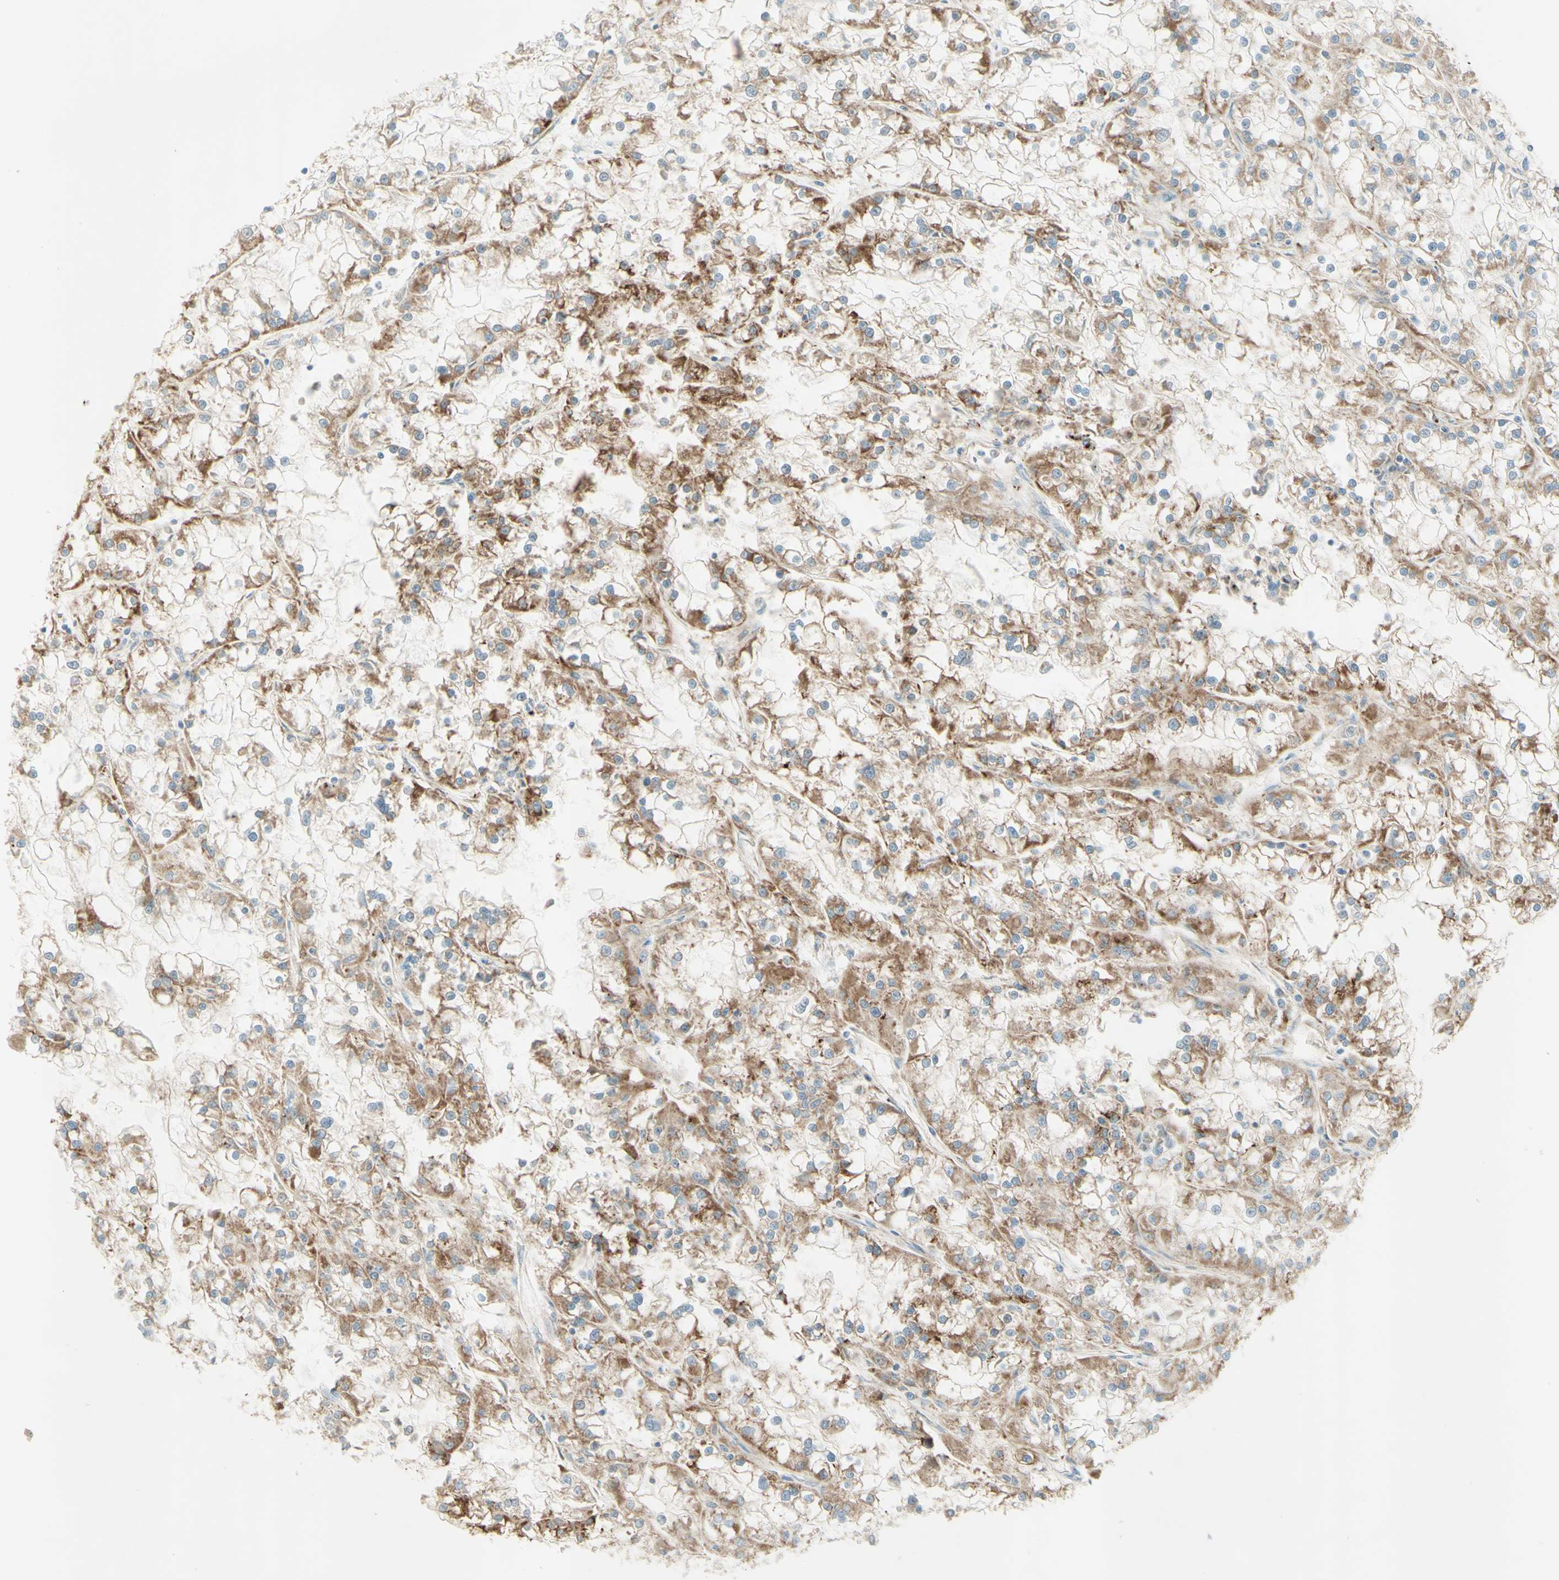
{"staining": {"intensity": "weak", "quantity": "25%-75%", "location": "cytoplasmic/membranous"}, "tissue": "renal cancer", "cell_type": "Tumor cells", "image_type": "cancer", "snomed": [{"axis": "morphology", "description": "Adenocarcinoma, NOS"}, {"axis": "topography", "description": "Kidney"}], "caption": "Tumor cells display weak cytoplasmic/membranous expression in about 25%-75% of cells in renal cancer.", "gene": "ARMC10", "patient": {"sex": "female", "age": 52}}